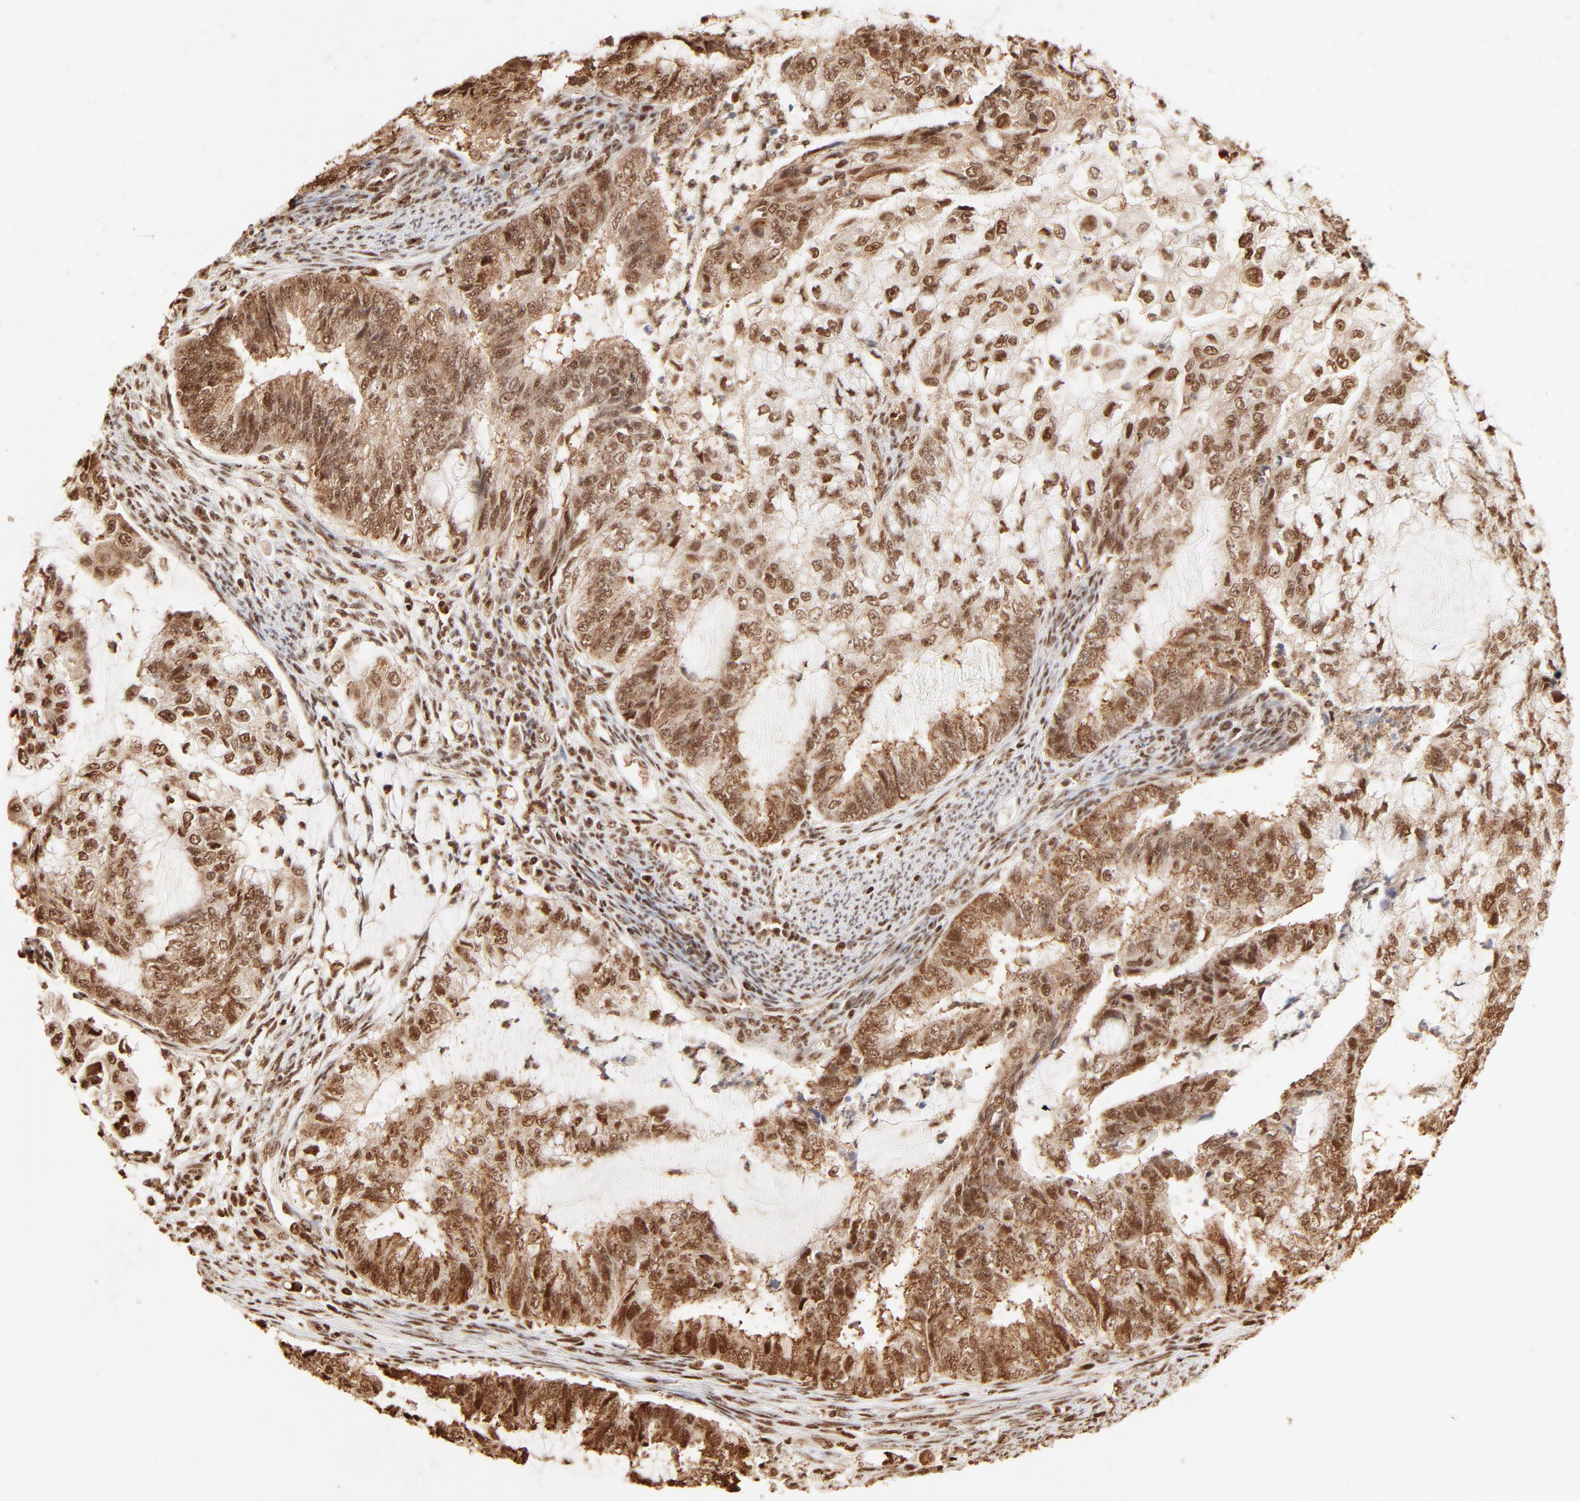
{"staining": {"intensity": "strong", "quantity": ">75%", "location": "cytoplasmic/membranous,nuclear"}, "tissue": "endometrial cancer", "cell_type": "Tumor cells", "image_type": "cancer", "snomed": [{"axis": "morphology", "description": "Adenocarcinoma, NOS"}, {"axis": "topography", "description": "Endometrium"}], "caption": "Immunohistochemistry photomicrograph of endometrial cancer (adenocarcinoma) stained for a protein (brown), which demonstrates high levels of strong cytoplasmic/membranous and nuclear staining in about >75% of tumor cells.", "gene": "FAM50A", "patient": {"sex": "female", "age": 75}}